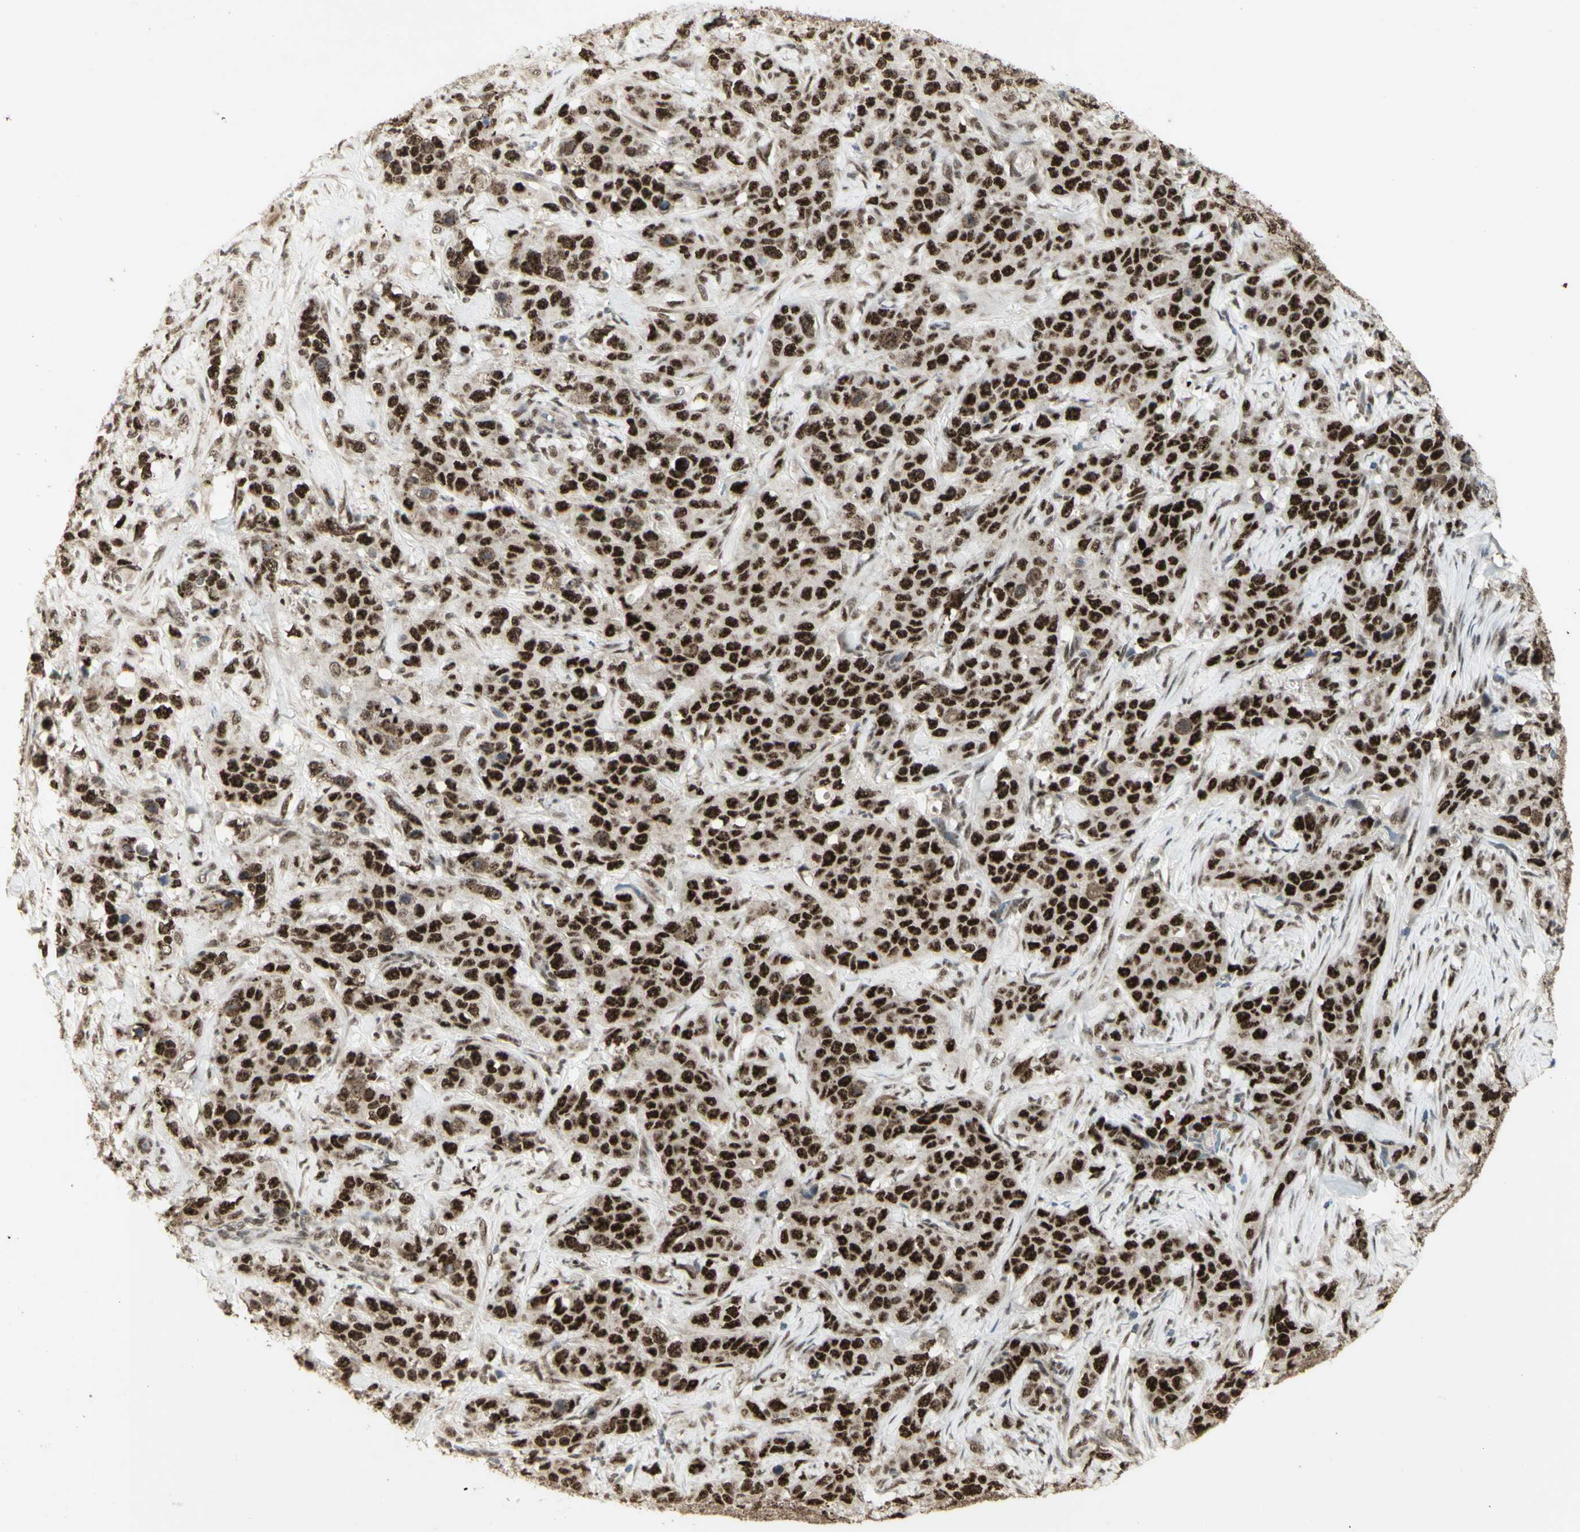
{"staining": {"intensity": "strong", "quantity": ">75%", "location": "nuclear"}, "tissue": "stomach cancer", "cell_type": "Tumor cells", "image_type": "cancer", "snomed": [{"axis": "morphology", "description": "Adenocarcinoma, NOS"}, {"axis": "topography", "description": "Stomach"}], "caption": "The image shows immunohistochemical staining of stomach adenocarcinoma. There is strong nuclear expression is present in approximately >75% of tumor cells.", "gene": "CCNT1", "patient": {"sex": "male", "age": 48}}